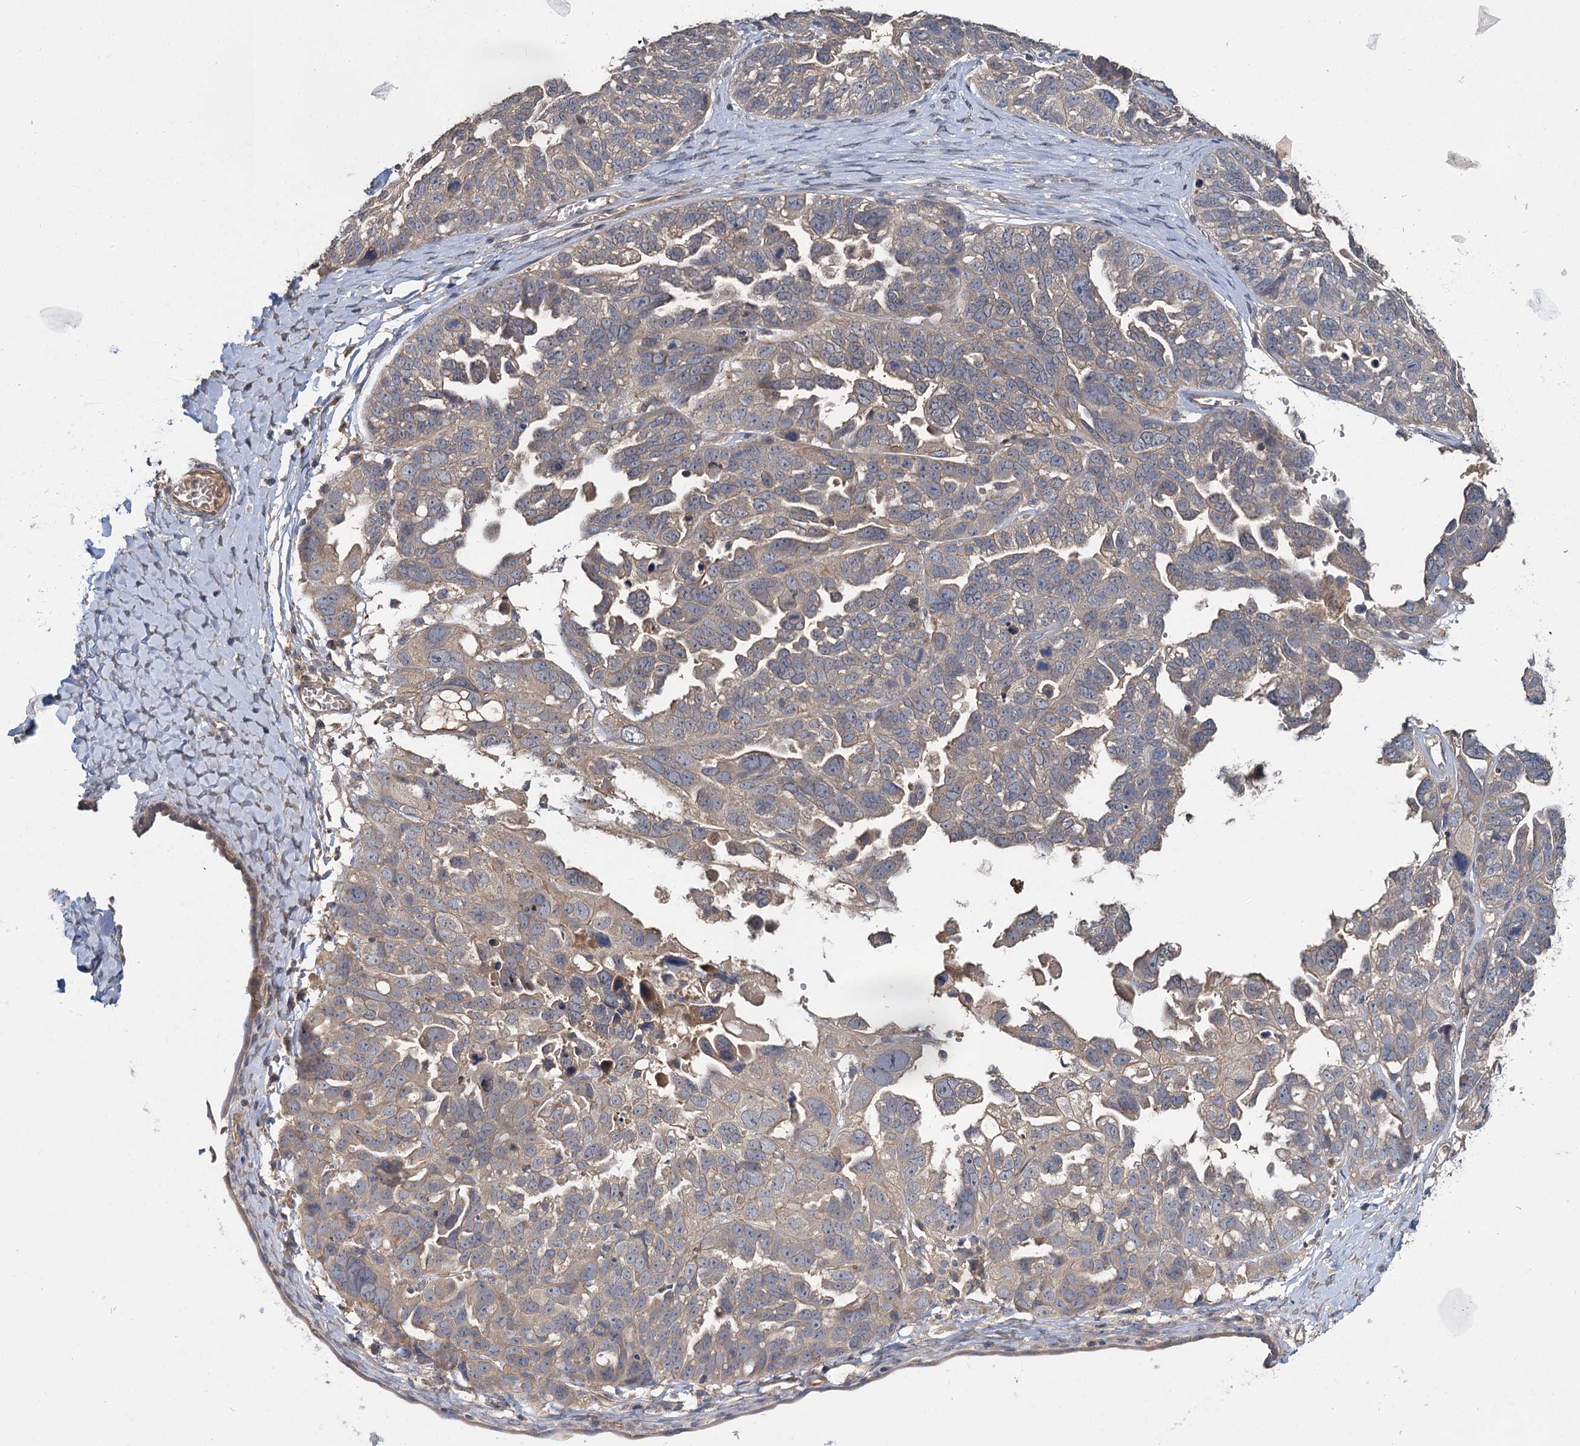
{"staining": {"intensity": "weak", "quantity": ">75%", "location": "cytoplasmic/membranous"}, "tissue": "ovarian cancer", "cell_type": "Tumor cells", "image_type": "cancer", "snomed": [{"axis": "morphology", "description": "Cystadenocarcinoma, serous, NOS"}, {"axis": "topography", "description": "Ovary"}], "caption": "A brown stain highlights weak cytoplasmic/membranous expression of a protein in ovarian cancer (serous cystadenocarcinoma) tumor cells. Ihc stains the protein of interest in brown and the nuclei are stained blue.", "gene": "ZNF324", "patient": {"sex": "female", "age": 79}}